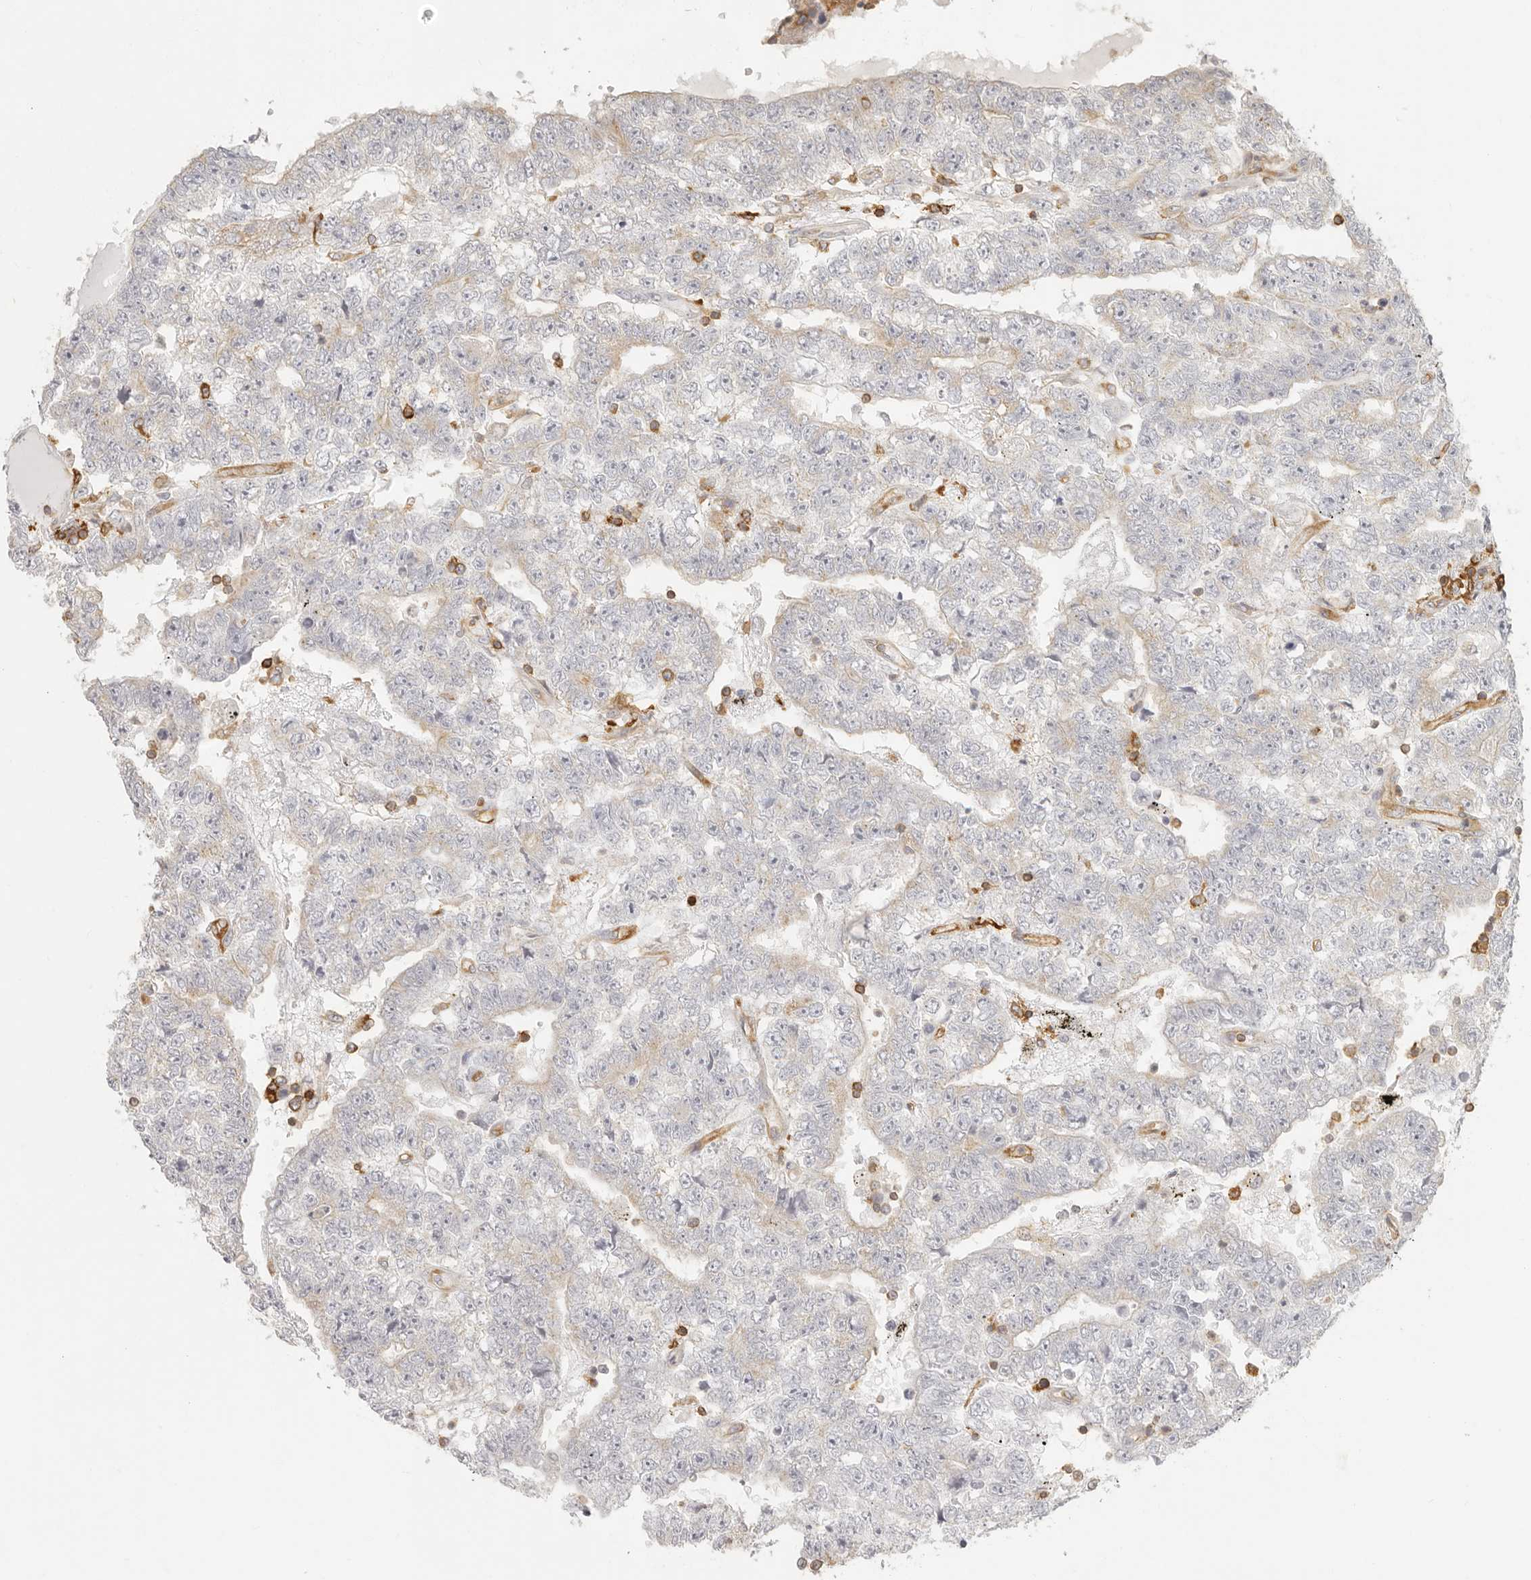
{"staining": {"intensity": "negative", "quantity": "none", "location": "none"}, "tissue": "testis cancer", "cell_type": "Tumor cells", "image_type": "cancer", "snomed": [{"axis": "morphology", "description": "Carcinoma, Embryonal, NOS"}, {"axis": "topography", "description": "Testis"}], "caption": "Tumor cells are negative for protein expression in human testis cancer. Brightfield microscopy of immunohistochemistry stained with DAB (3,3'-diaminobenzidine) (brown) and hematoxylin (blue), captured at high magnification.", "gene": "NIBAN1", "patient": {"sex": "male", "age": 25}}